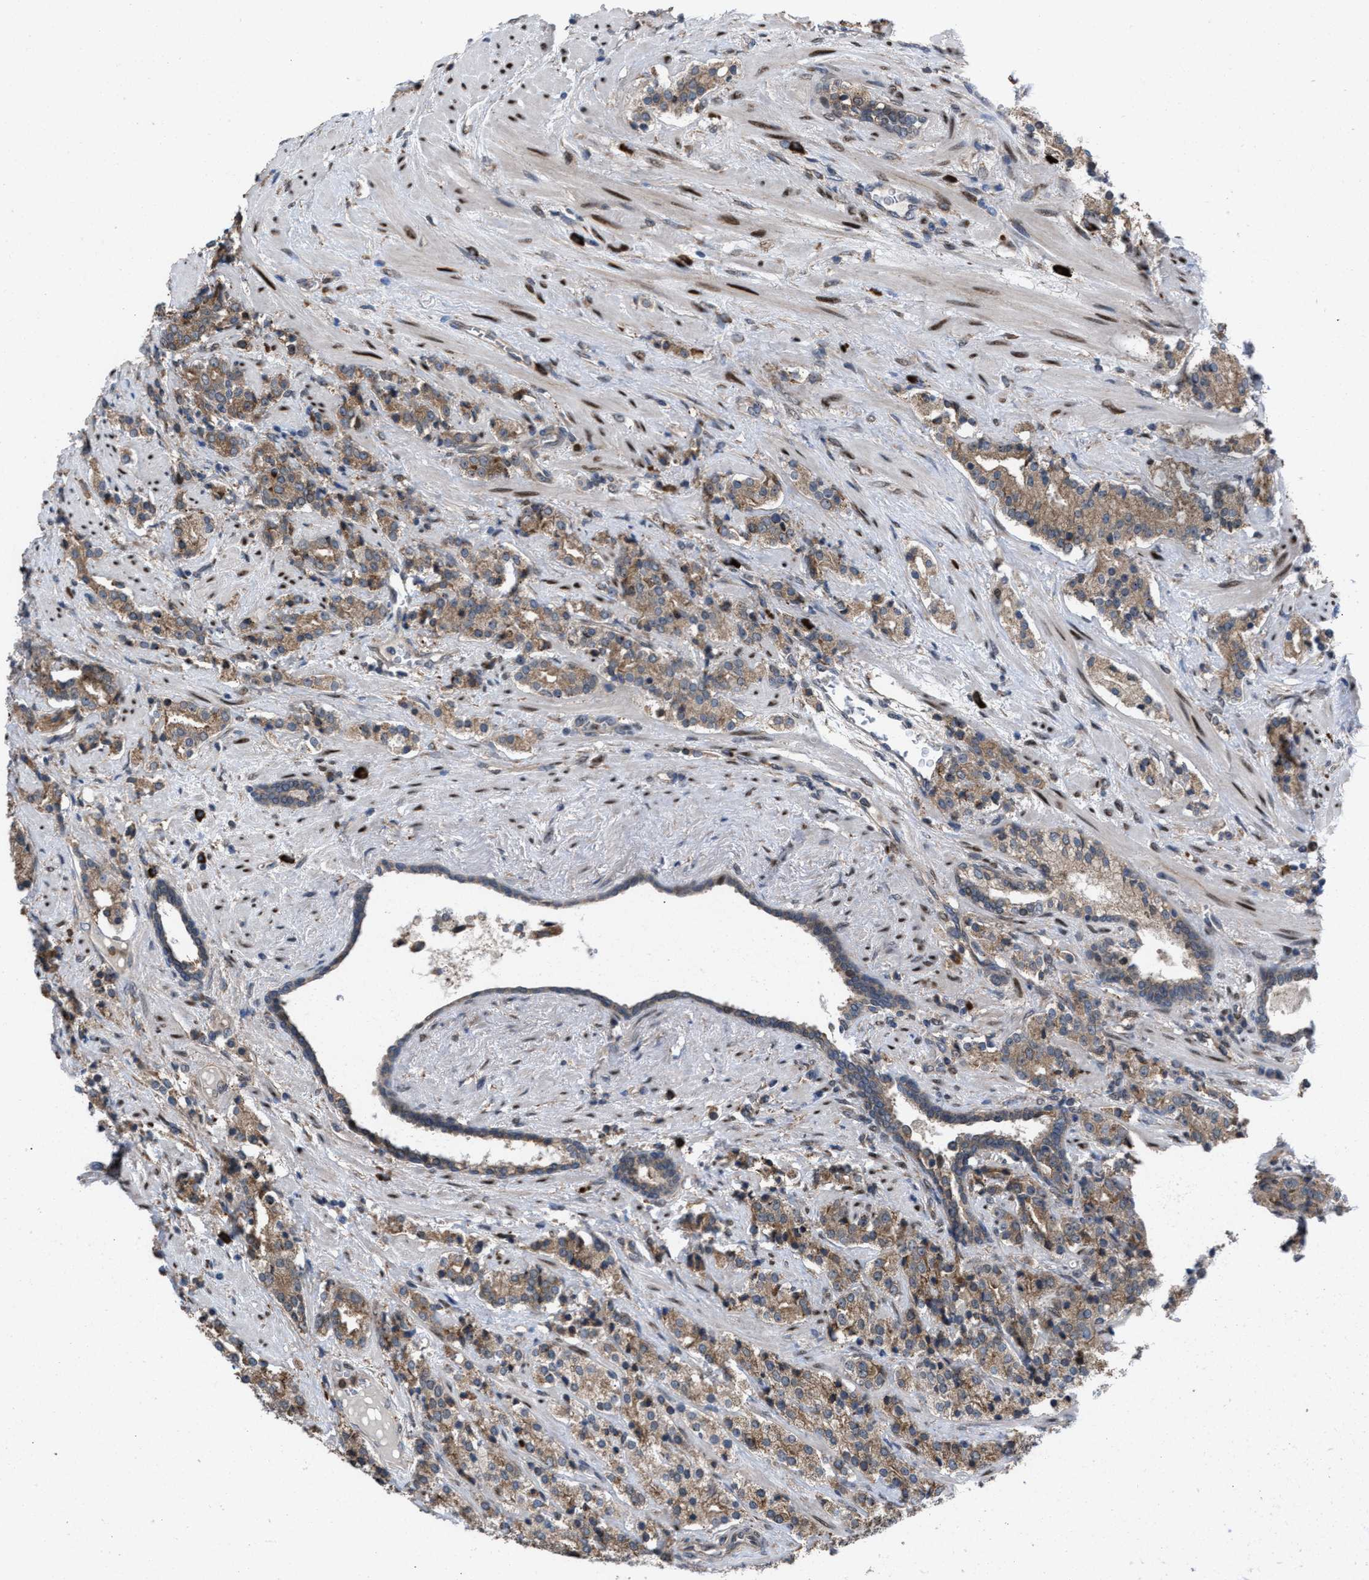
{"staining": {"intensity": "moderate", "quantity": ">75%", "location": "cytoplasmic/membranous"}, "tissue": "prostate cancer", "cell_type": "Tumor cells", "image_type": "cancer", "snomed": [{"axis": "morphology", "description": "Adenocarcinoma, High grade"}, {"axis": "topography", "description": "Prostate"}], "caption": "DAB immunohistochemical staining of prostate cancer shows moderate cytoplasmic/membranous protein positivity in approximately >75% of tumor cells.", "gene": "TP53BP2", "patient": {"sex": "male", "age": 71}}